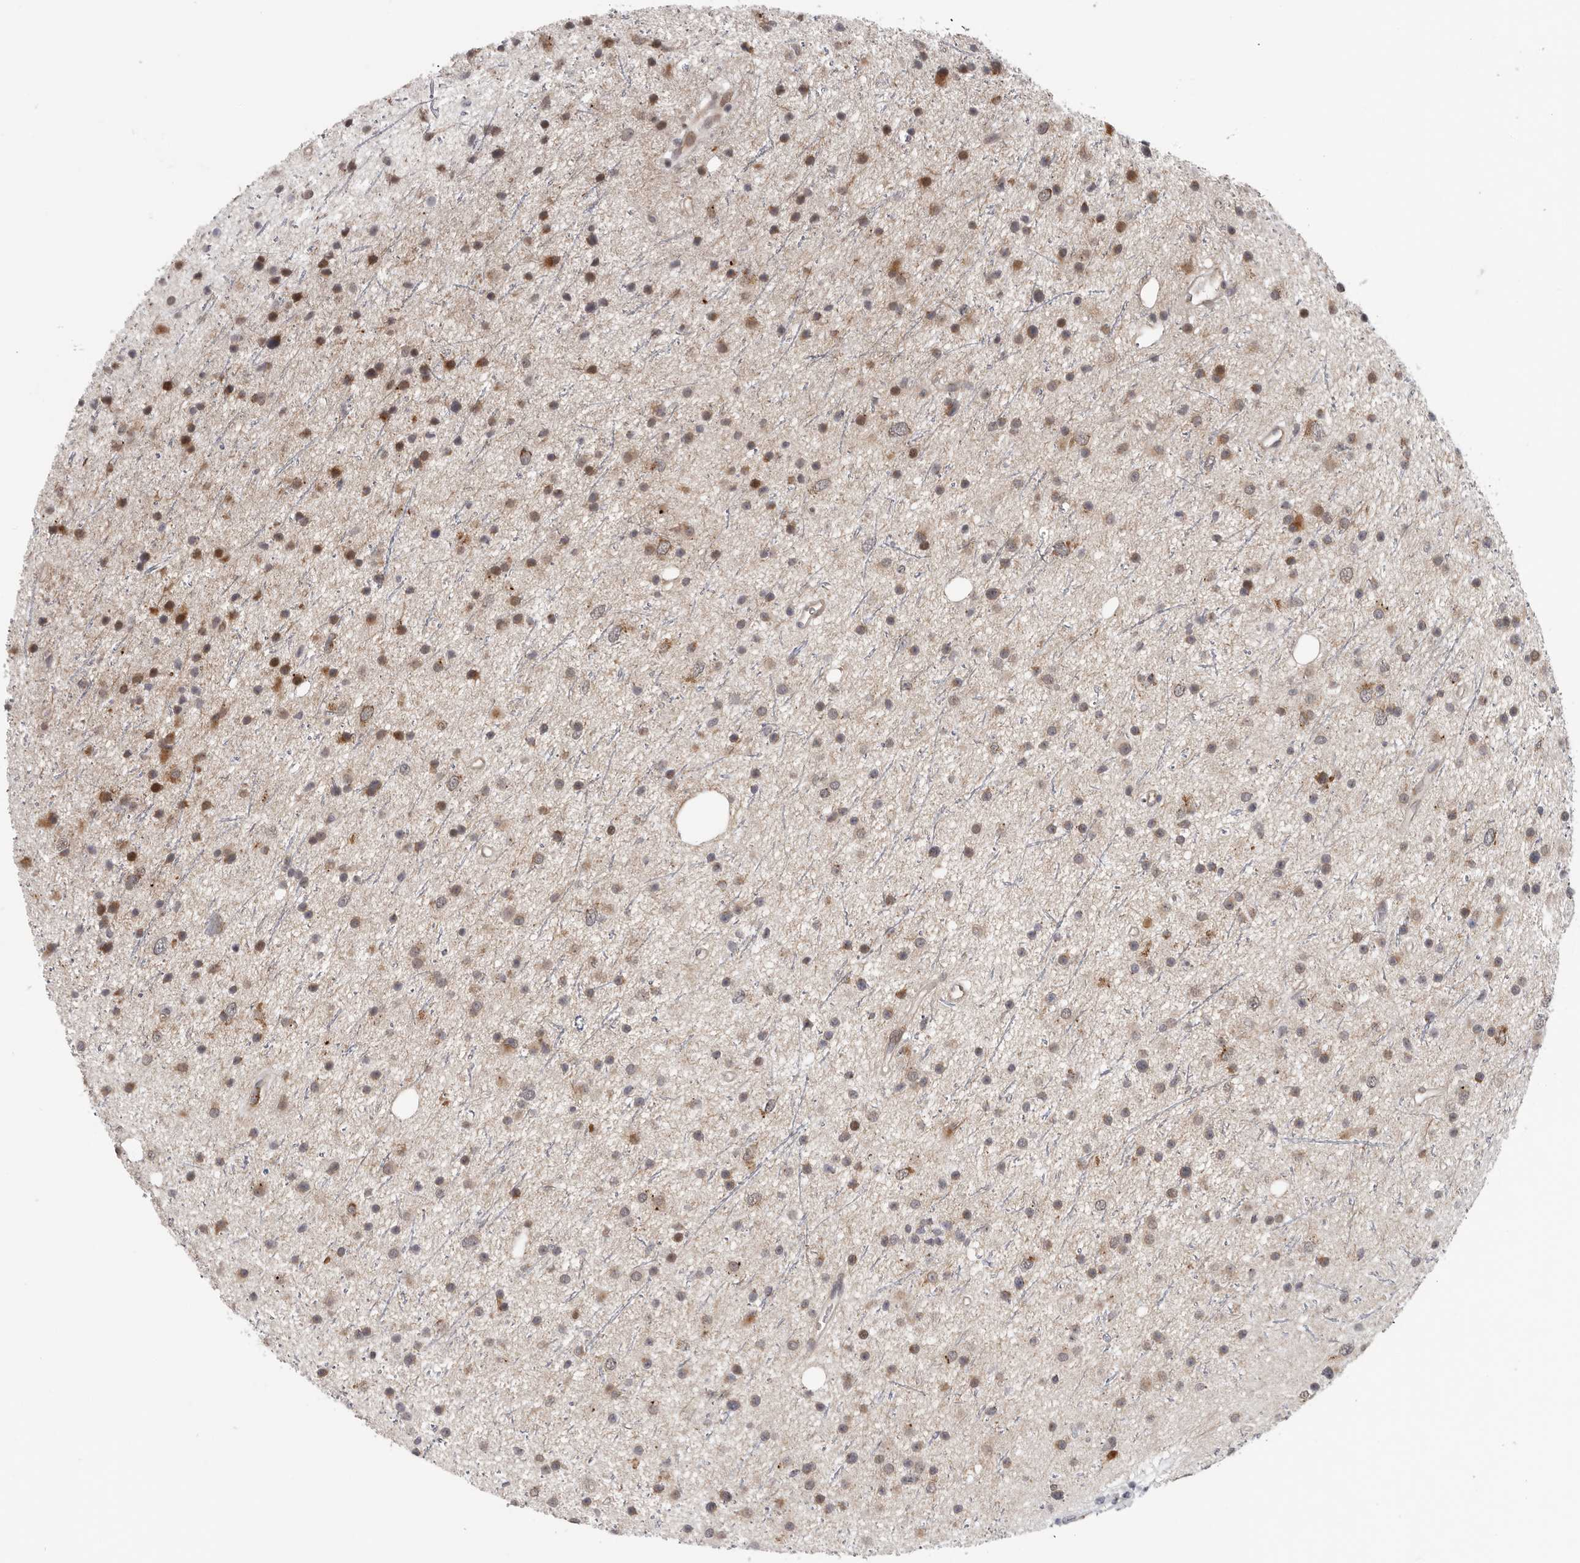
{"staining": {"intensity": "moderate", "quantity": "<25%", "location": "cytoplasmic/membranous,nuclear"}, "tissue": "glioma", "cell_type": "Tumor cells", "image_type": "cancer", "snomed": [{"axis": "morphology", "description": "Glioma, malignant, Low grade"}, {"axis": "topography", "description": "Cerebral cortex"}], "caption": "Immunohistochemical staining of human glioma reveals low levels of moderate cytoplasmic/membranous and nuclear protein staining in approximately <25% of tumor cells. The staining is performed using DAB (3,3'-diaminobenzidine) brown chromogen to label protein expression. The nuclei are counter-stained blue using hematoxylin.", "gene": "RALGPS2", "patient": {"sex": "female", "age": 39}}